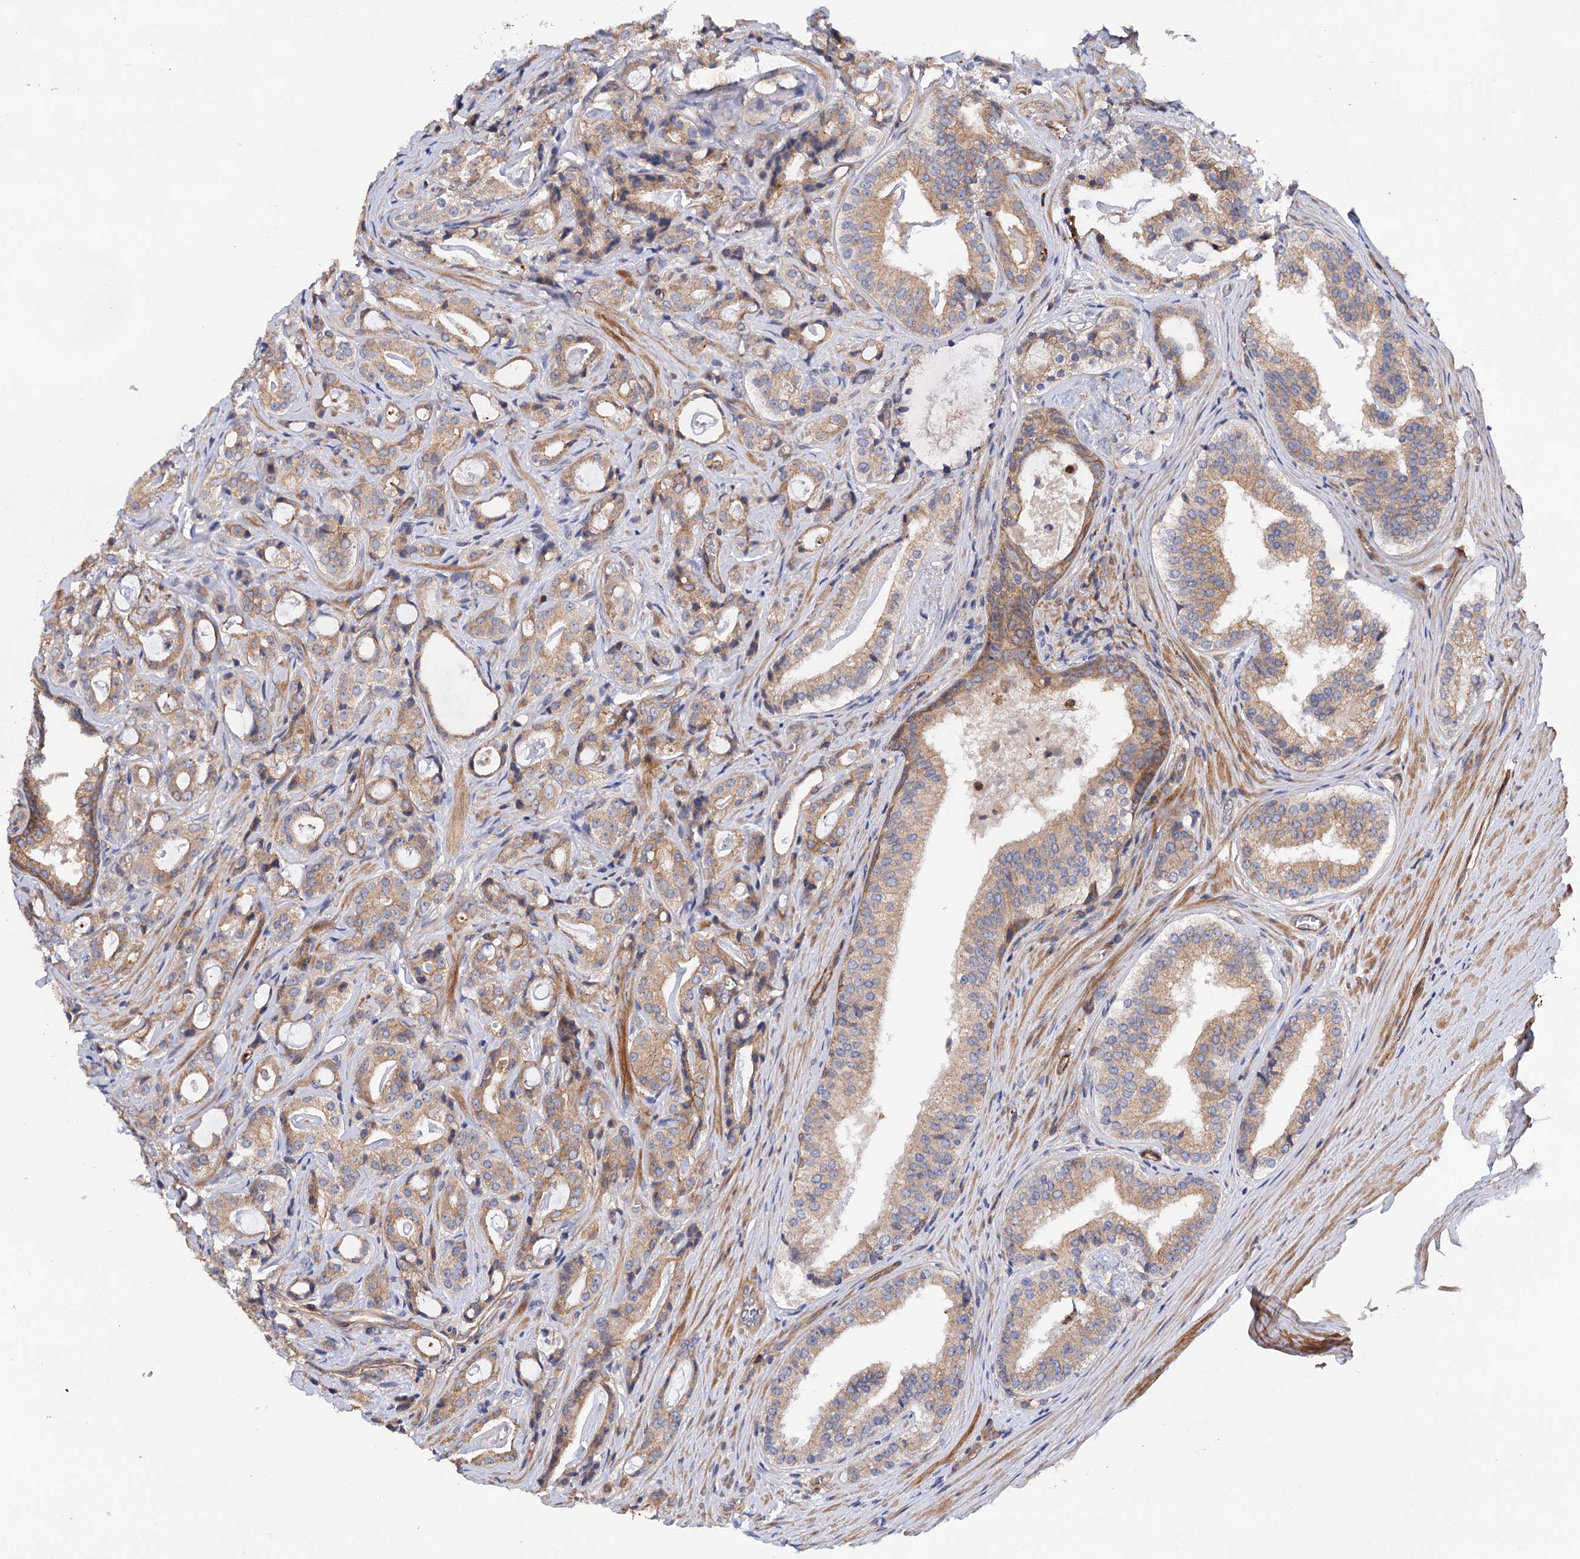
{"staining": {"intensity": "weak", "quantity": "25%-75%", "location": "cytoplasmic/membranous"}, "tissue": "prostate cancer", "cell_type": "Tumor cells", "image_type": "cancer", "snomed": [{"axis": "morphology", "description": "Adenocarcinoma, High grade"}, {"axis": "topography", "description": "Prostate"}], "caption": "About 25%-75% of tumor cells in human prostate cancer reveal weak cytoplasmic/membranous protein staining as visualized by brown immunohistochemical staining.", "gene": "CSAD", "patient": {"sex": "male", "age": 63}}